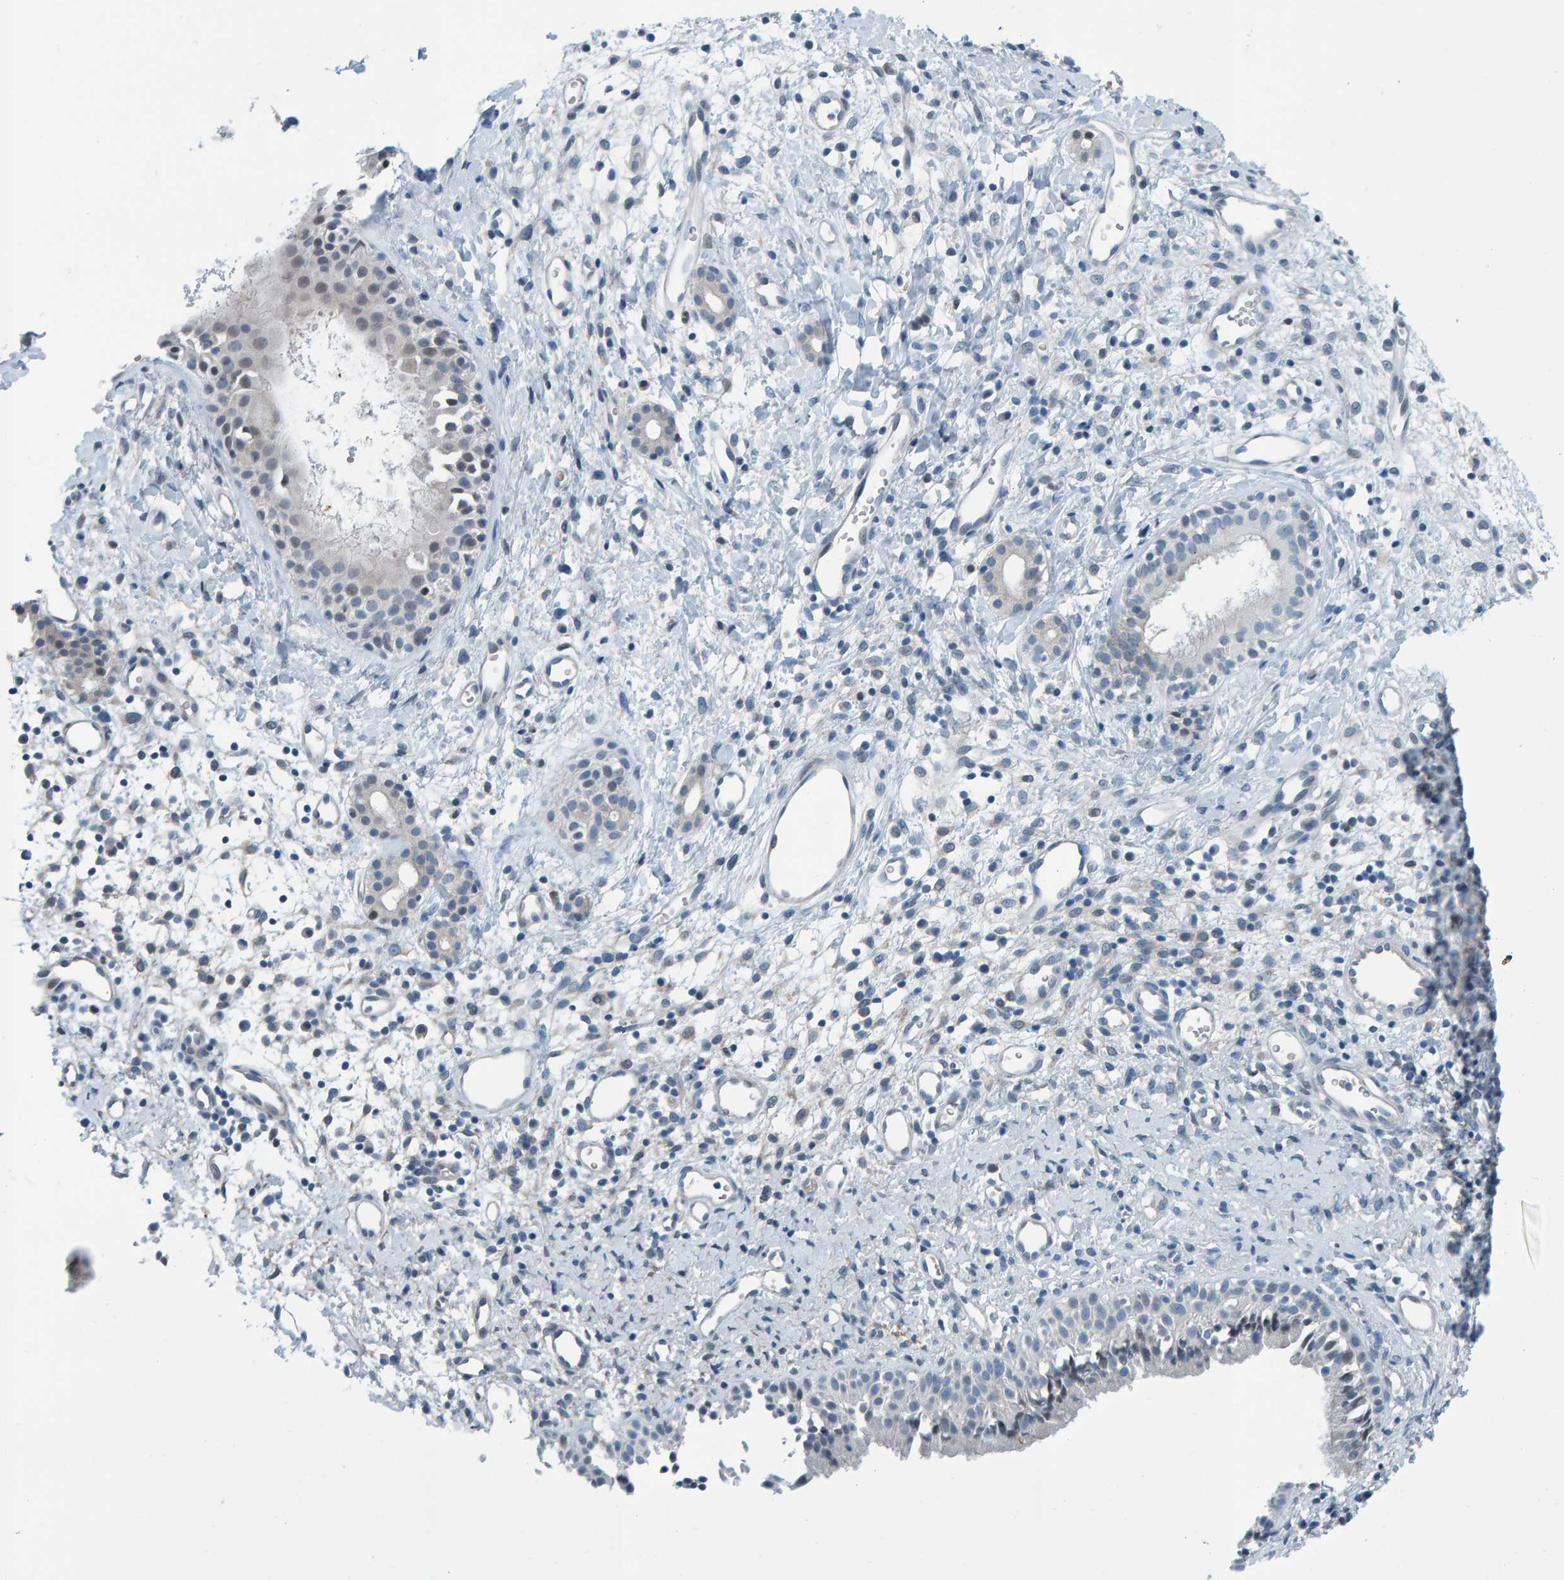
{"staining": {"intensity": "weak", "quantity": "<25%", "location": "nuclear"}, "tissue": "nasopharynx", "cell_type": "Respiratory epithelial cells", "image_type": "normal", "snomed": [{"axis": "morphology", "description": "Normal tissue, NOS"}, {"axis": "topography", "description": "Nasopharynx"}], "caption": "Respiratory epithelial cells are negative for brown protein staining in unremarkable nasopharynx. (DAB IHC visualized using brightfield microscopy, high magnification).", "gene": "CNP", "patient": {"sex": "male", "age": 22}}